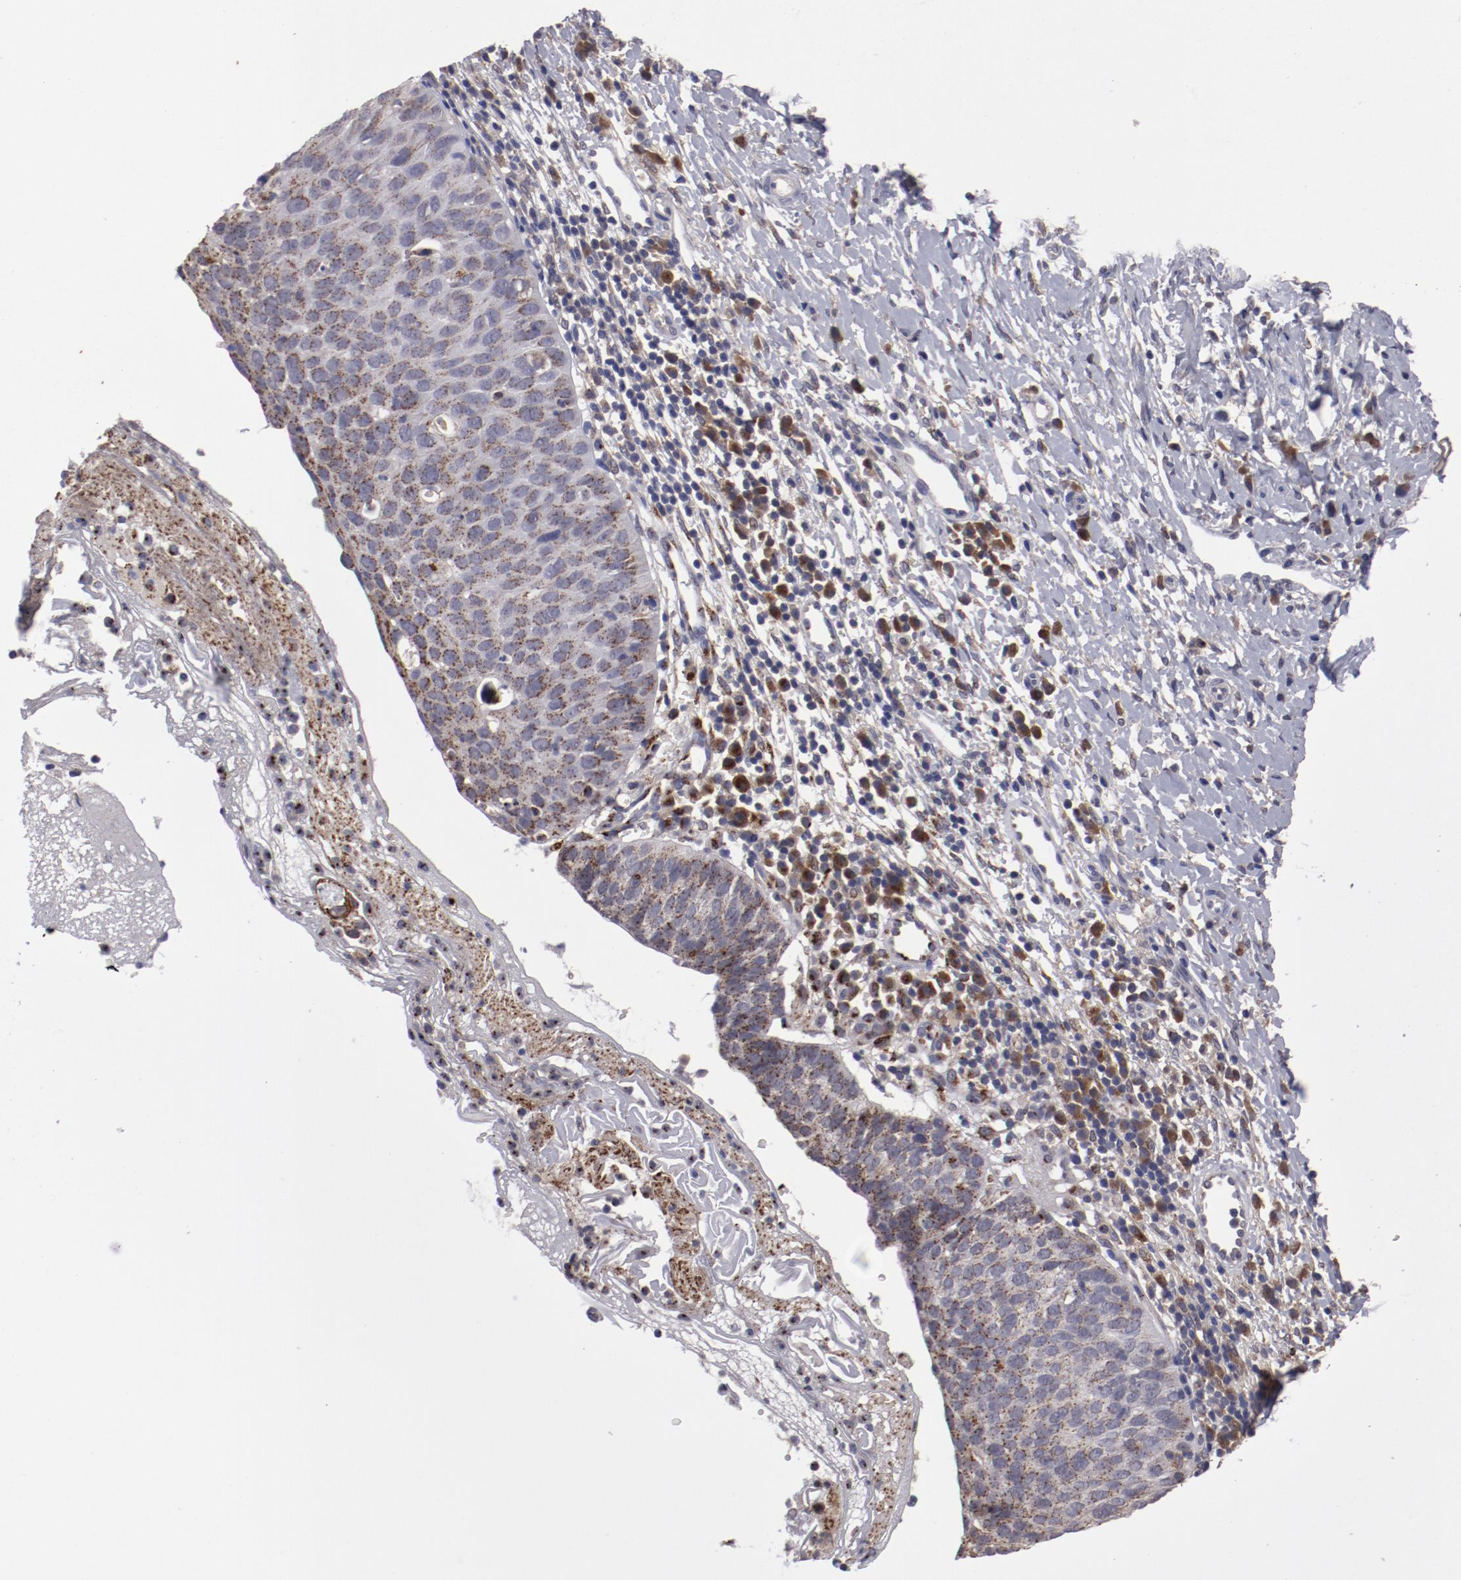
{"staining": {"intensity": "weak", "quantity": ">75%", "location": "cytoplasmic/membranous"}, "tissue": "cervical cancer", "cell_type": "Tumor cells", "image_type": "cancer", "snomed": [{"axis": "morphology", "description": "Normal tissue, NOS"}, {"axis": "morphology", "description": "Squamous cell carcinoma, NOS"}, {"axis": "topography", "description": "Cervix"}], "caption": "DAB immunohistochemical staining of human cervical squamous cell carcinoma reveals weak cytoplasmic/membranous protein staining in about >75% of tumor cells. Immunohistochemistry (ihc) stains the protein in brown and the nuclei are stained blue.", "gene": "IL12A", "patient": {"sex": "female", "age": 39}}